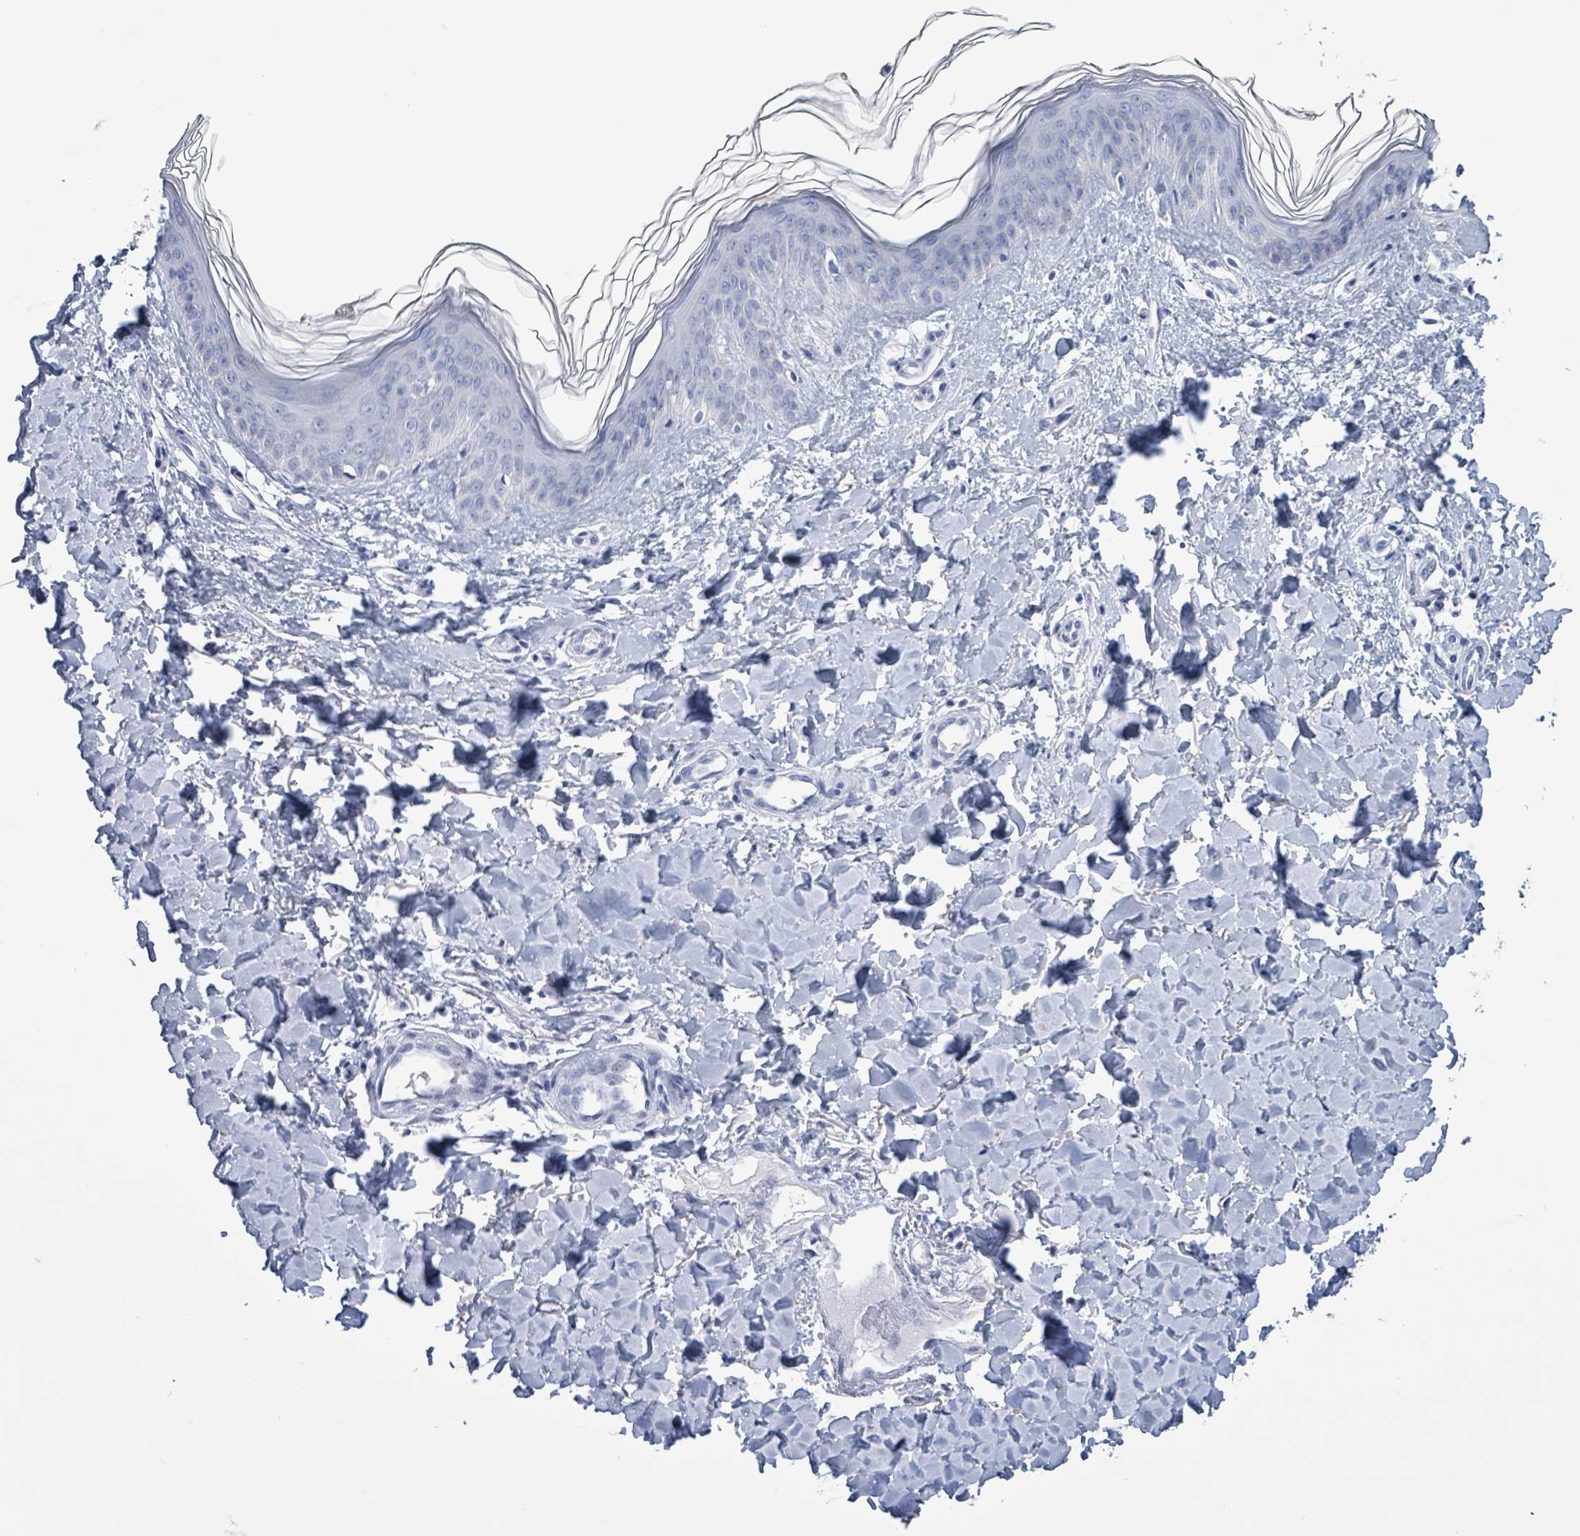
{"staining": {"intensity": "negative", "quantity": "none", "location": "none"}, "tissue": "skin", "cell_type": "Fibroblasts", "image_type": "normal", "snomed": [{"axis": "morphology", "description": "Normal tissue, NOS"}, {"axis": "topography", "description": "Skin"}], "caption": "IHC of benign skin exhibits no staining in fibroblasts. (DAB IHC with hematoxylin counter stain).", "gene": "NKX2", "patient": {"sex": "female", "age": 41}}